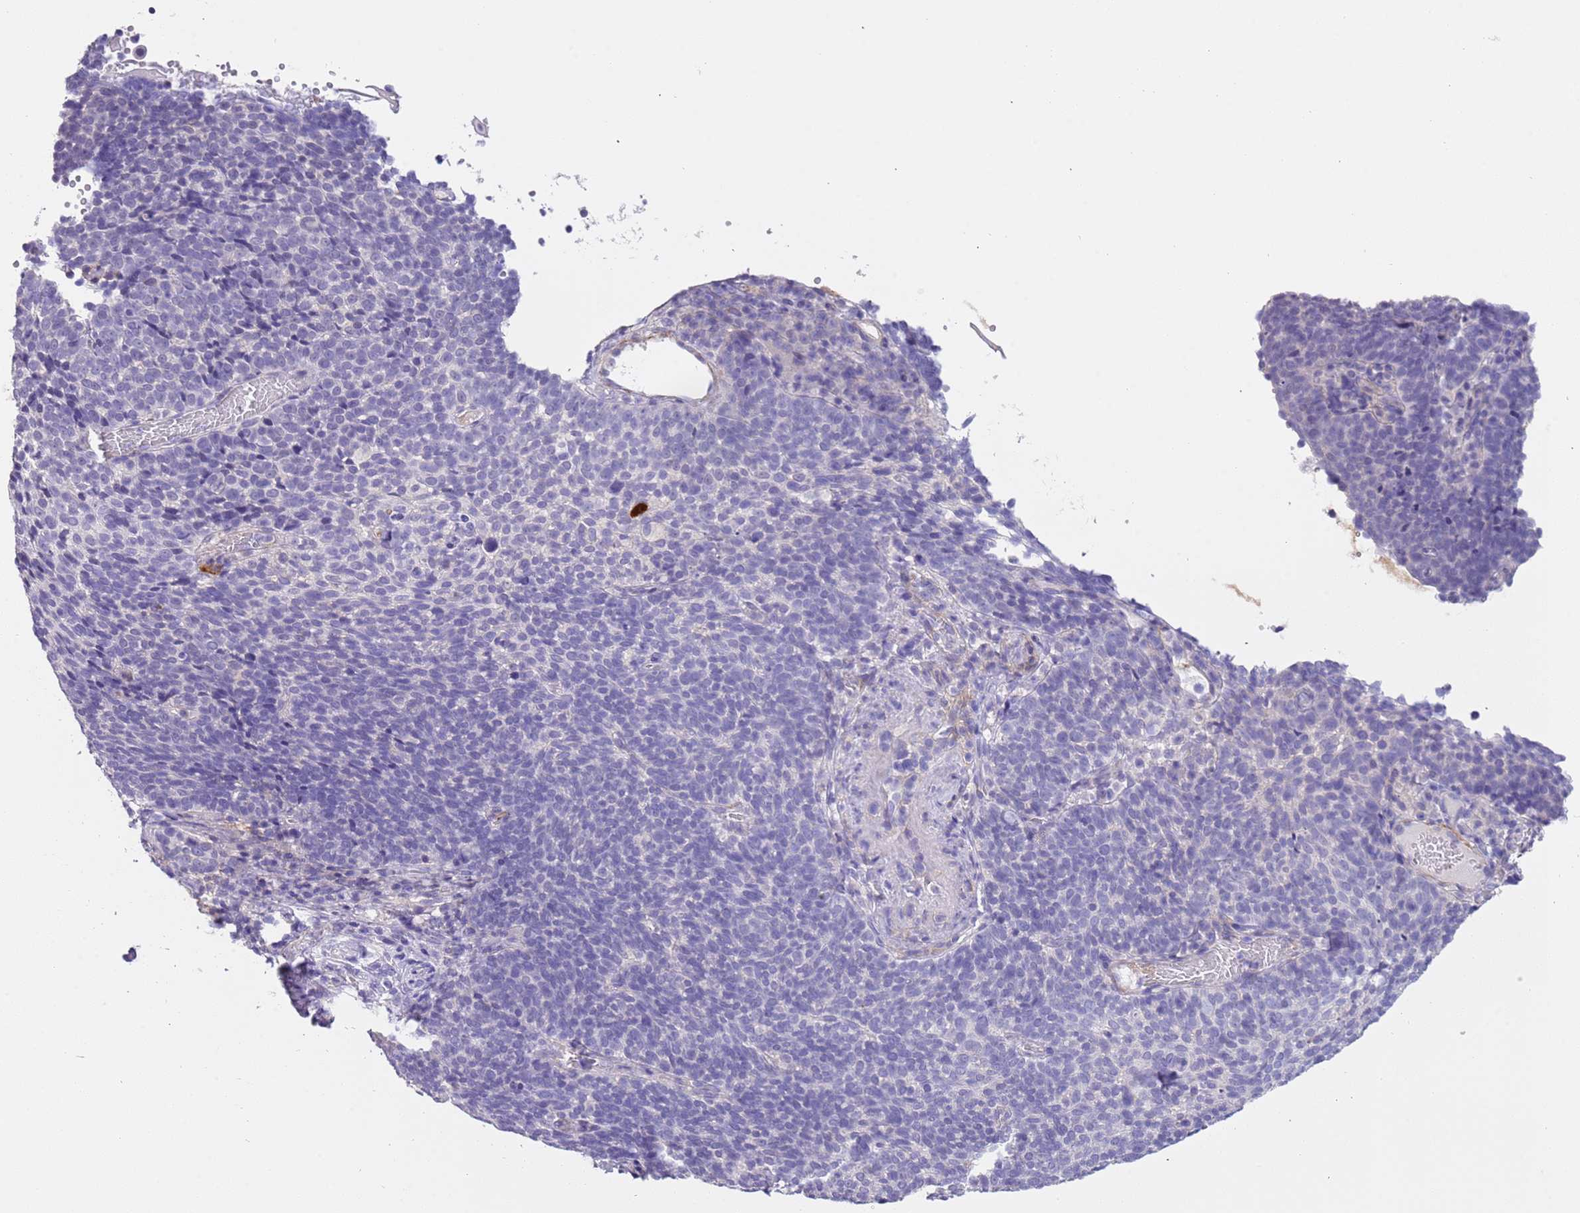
{"staining": {"intensity": "negative", "quantity": "none", "location": "none"}, "tissue": "cervical cancer", "cell_type": "Tumor cells", "image_type": "cancer", "snomed": [{"axis": "morphology", "description": "Normal tissue, NOS"}, {"axis": "morphology", "description": "Squamous cell carcinoma, NOS"}, {"axis": "topography", "description": "Cervix"}], "caption": "IHC of human cervical squamous cell carcinoma displays no staining in tumor cells.", "gene": "PCGF2", "patient": {"sex": "female", "age": 39}}